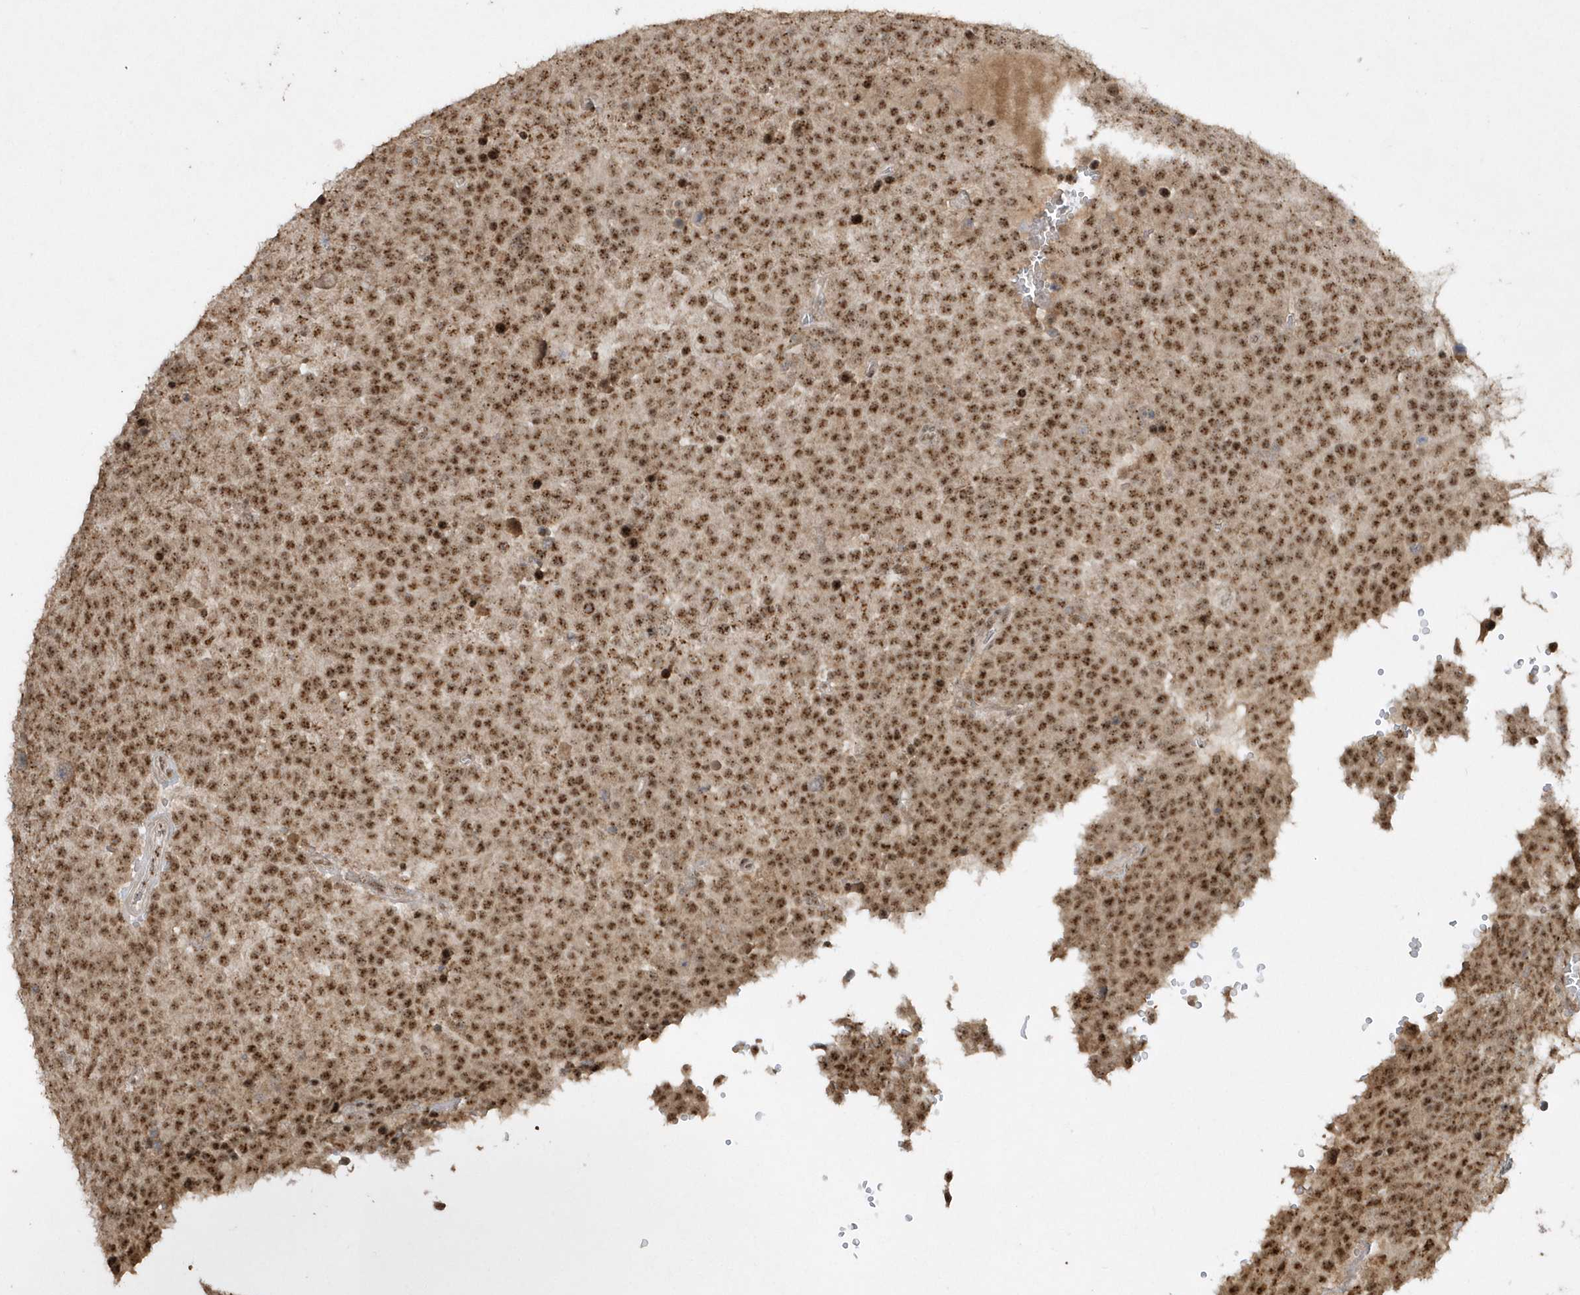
{"staining": {"intensity": "moderate", "quantity": ">75%", "location": "nuclear"}, "tissue": "testis cancer", "cell_type": "Tumor cells", "image_type": "cancer", "snomed": [{"axis": "morphology", "description": "Seminoma, NOS"}, {"axis": "topography", "description": "Testis"}], "caption": "Immunohistochemical staining of human seminoma (testis) displays medium levels of moderate nuclear protein positivity in about >75% of tumor cells.", "gene": "POLR3B", "patient": {"sex": "male", "age": 71}}